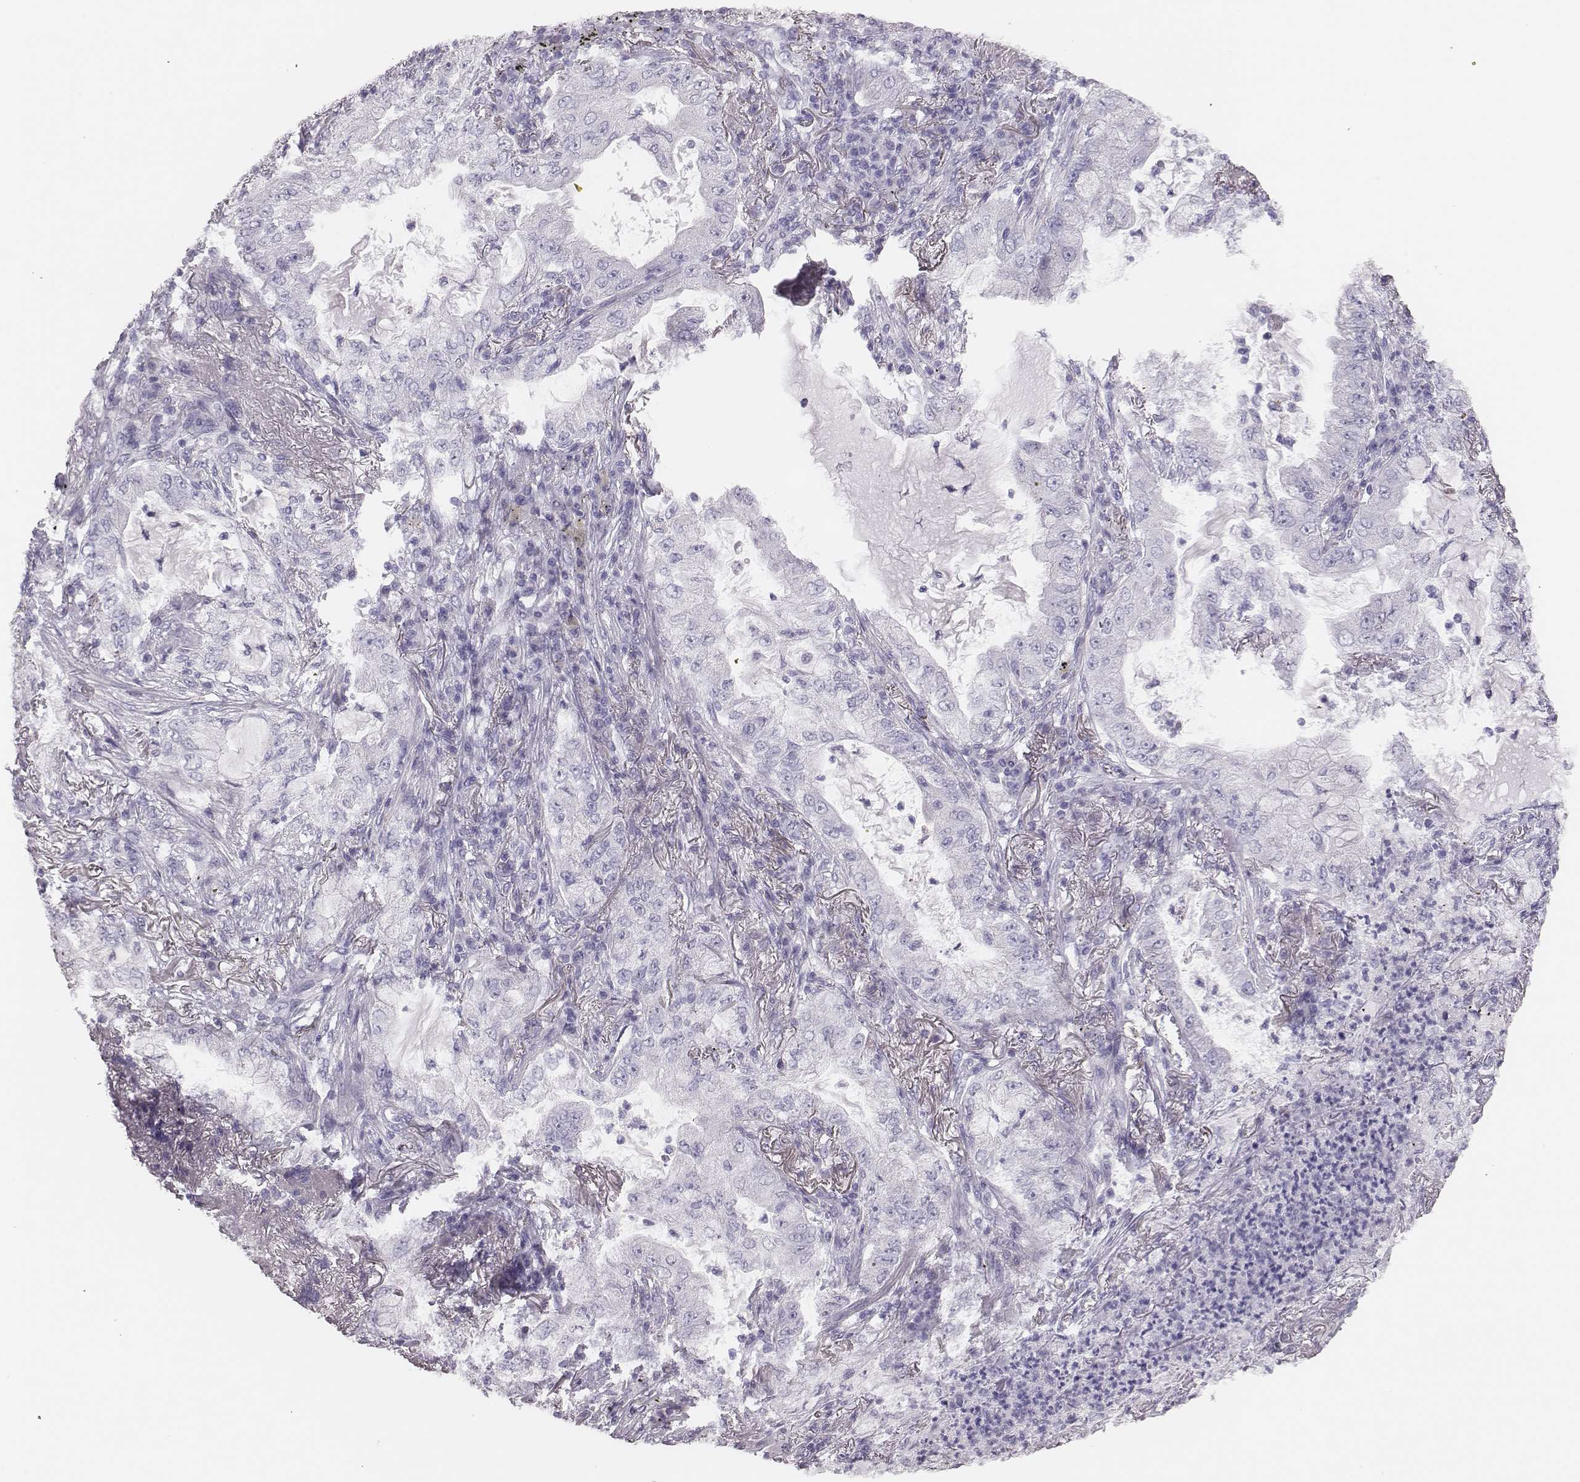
{"staining": {"intensity": "negative", "quantity": "none", "location": "none"}, "tissue": "lung cancer", "cell_type": "Tumor cells", "image_type": "cancer", "snomed": [{"axis": "morphology", "description": "Adenocarcinoma, NOS"}, {"axis": "topography", "description": "Lung"}], "caption": "Immunohistochemical staining of human adenocarcinoma (lung) exhibits no significant positivity in tumor cells.", "gene": "H1-6", "patient": {"sex": "female", "age": 73}}